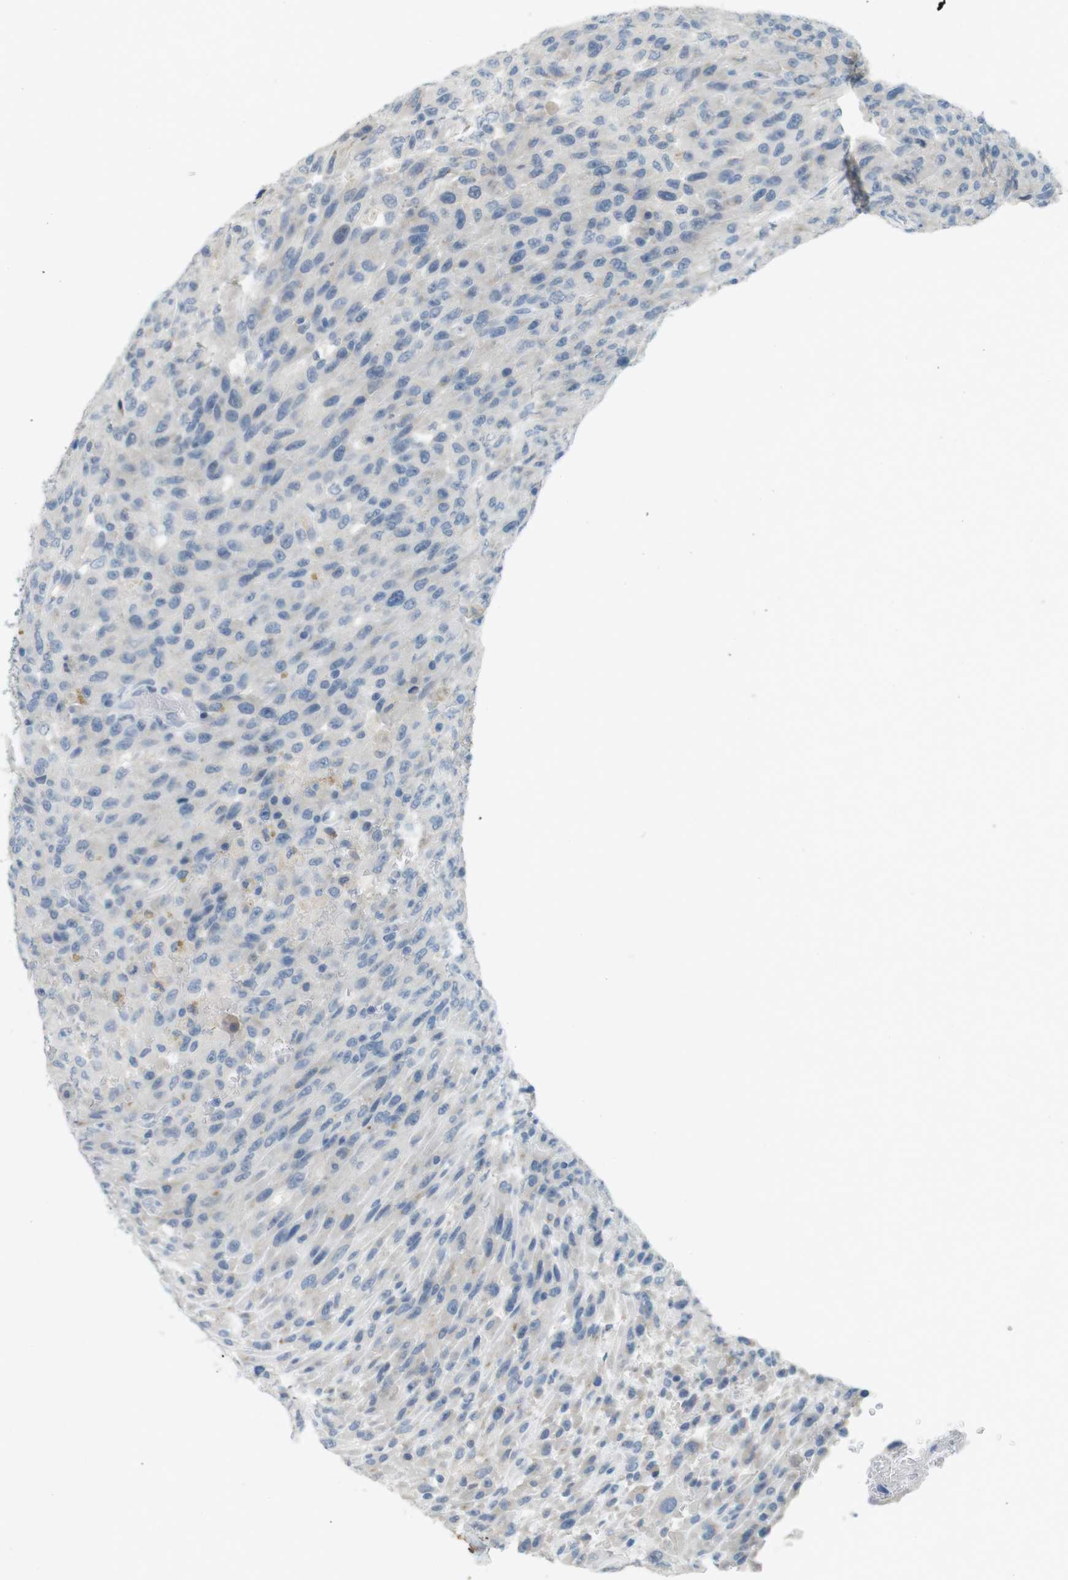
{"staining": {"intensity": "negative", "quantity": "none", "location": "none"}, "tissue": "urothelial cancer", "cell_type": "Tumor cells", "image_type": "cancer", "snomed": [{"axis": "morphology", "description": "Urothelial carcinoma, High grade"}, {"axis": "topography", "description": "Urinary bladder"}], "caption": "Urothelial cancer was stained to show a protein in brown. There is no significant expression in tumor cells.", "gene": "MUC5B", "patient": {"sex": "male", "age": 66}}